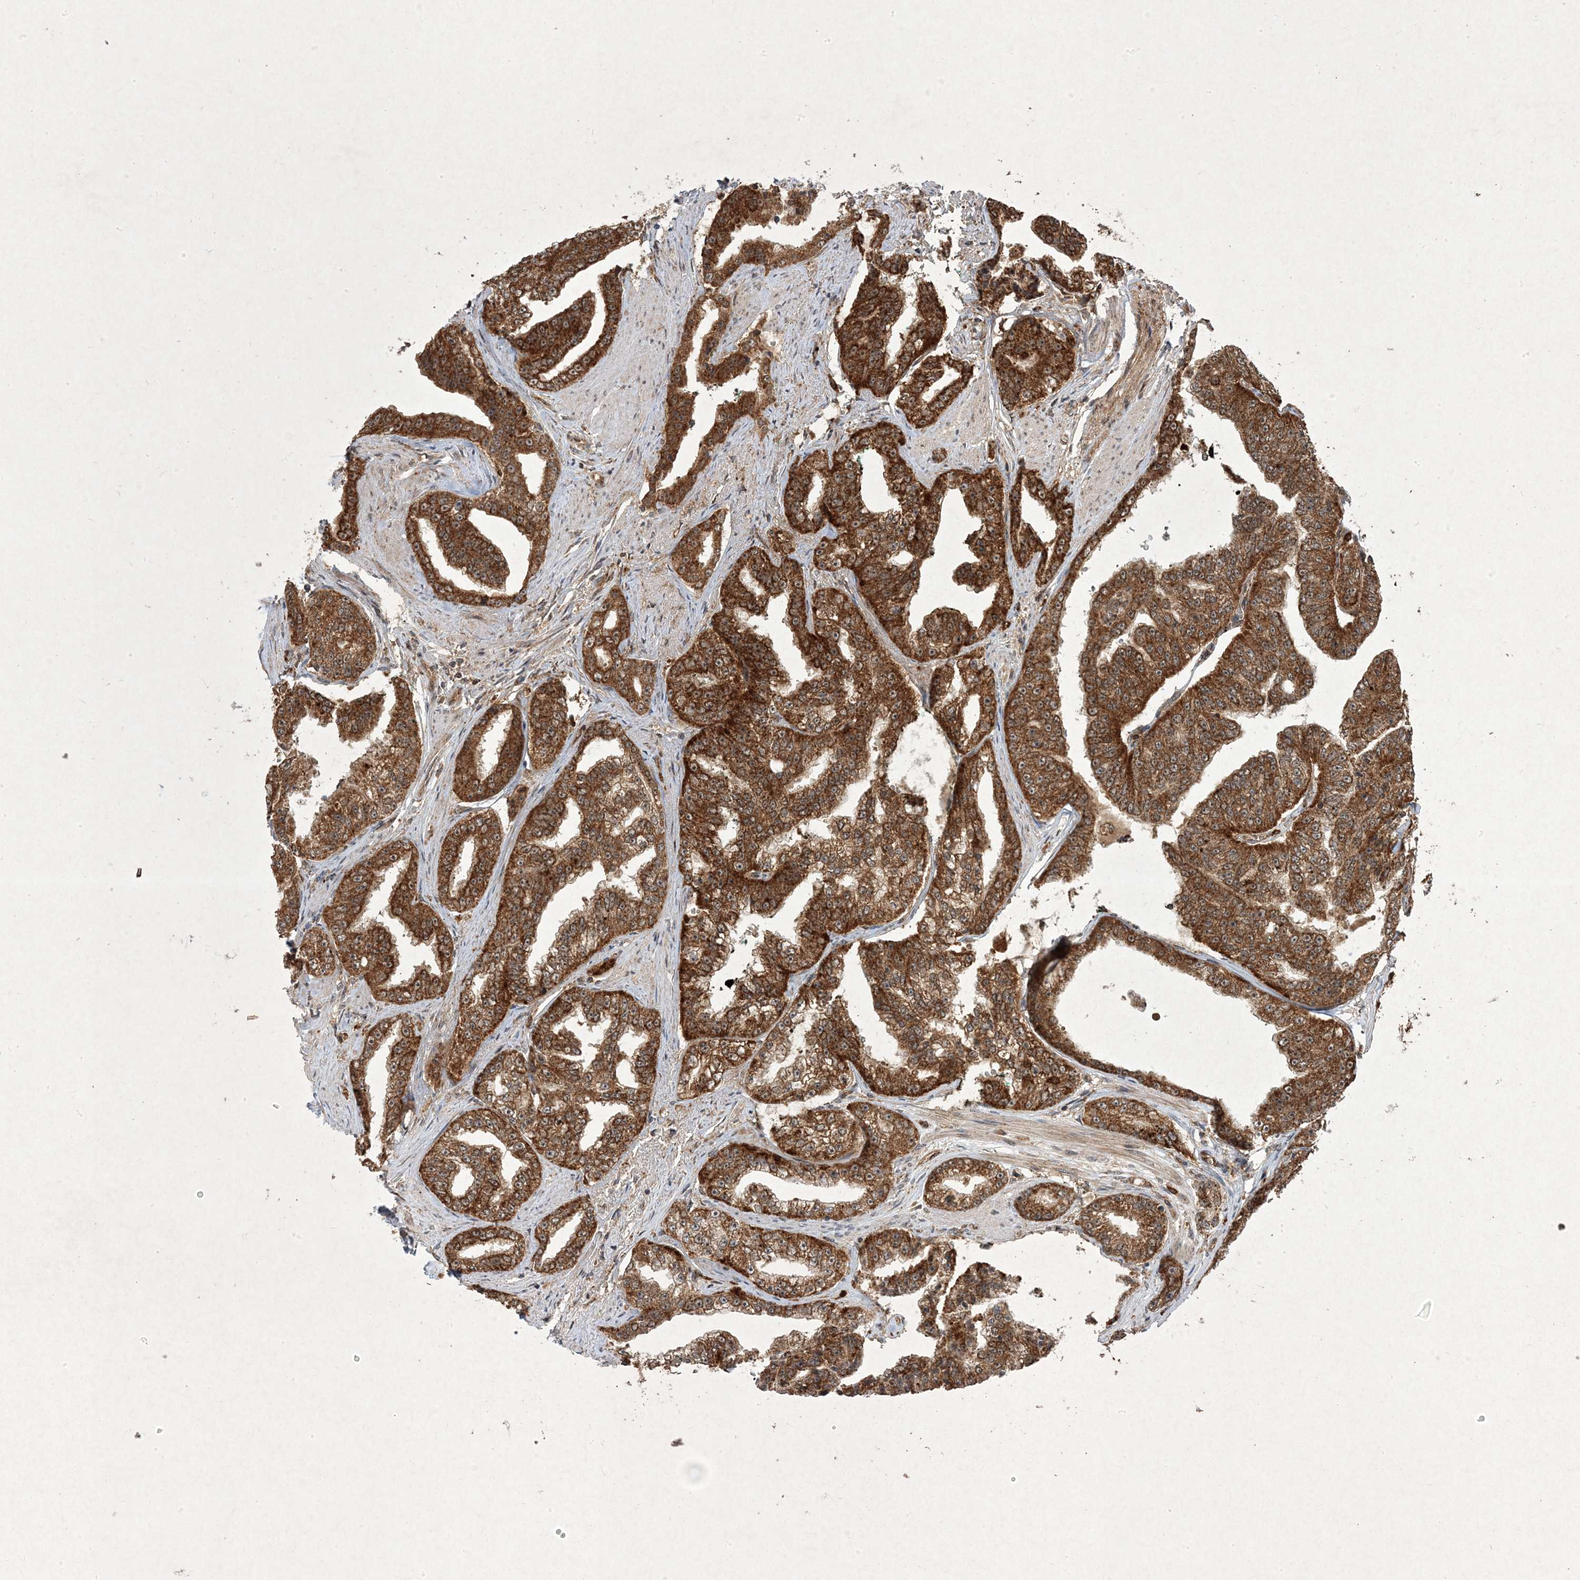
{"staining": {"intensity": "moderate", "quantity": ">75%", "location": "cytoplasmic/membranous"}, "tissue": "prostate cancer", "cell_type": "Tumor cells", "image_type": "cancer", "snomed": [{"axis": "morphology", "description": "Adenocarcinoma, High grade"}, {"axis": "topography", "description": "Prostate"}], "caption": "This photomicrograph demonstrates IHC staining of human adenocarcinoma (high-grade) (prostate), with medium moderate cytoplasmic/membranous staining in about >75% of tumor cells.", "gene": "PLEKHM2", "patient": {"sex": "male", "age": 71}}